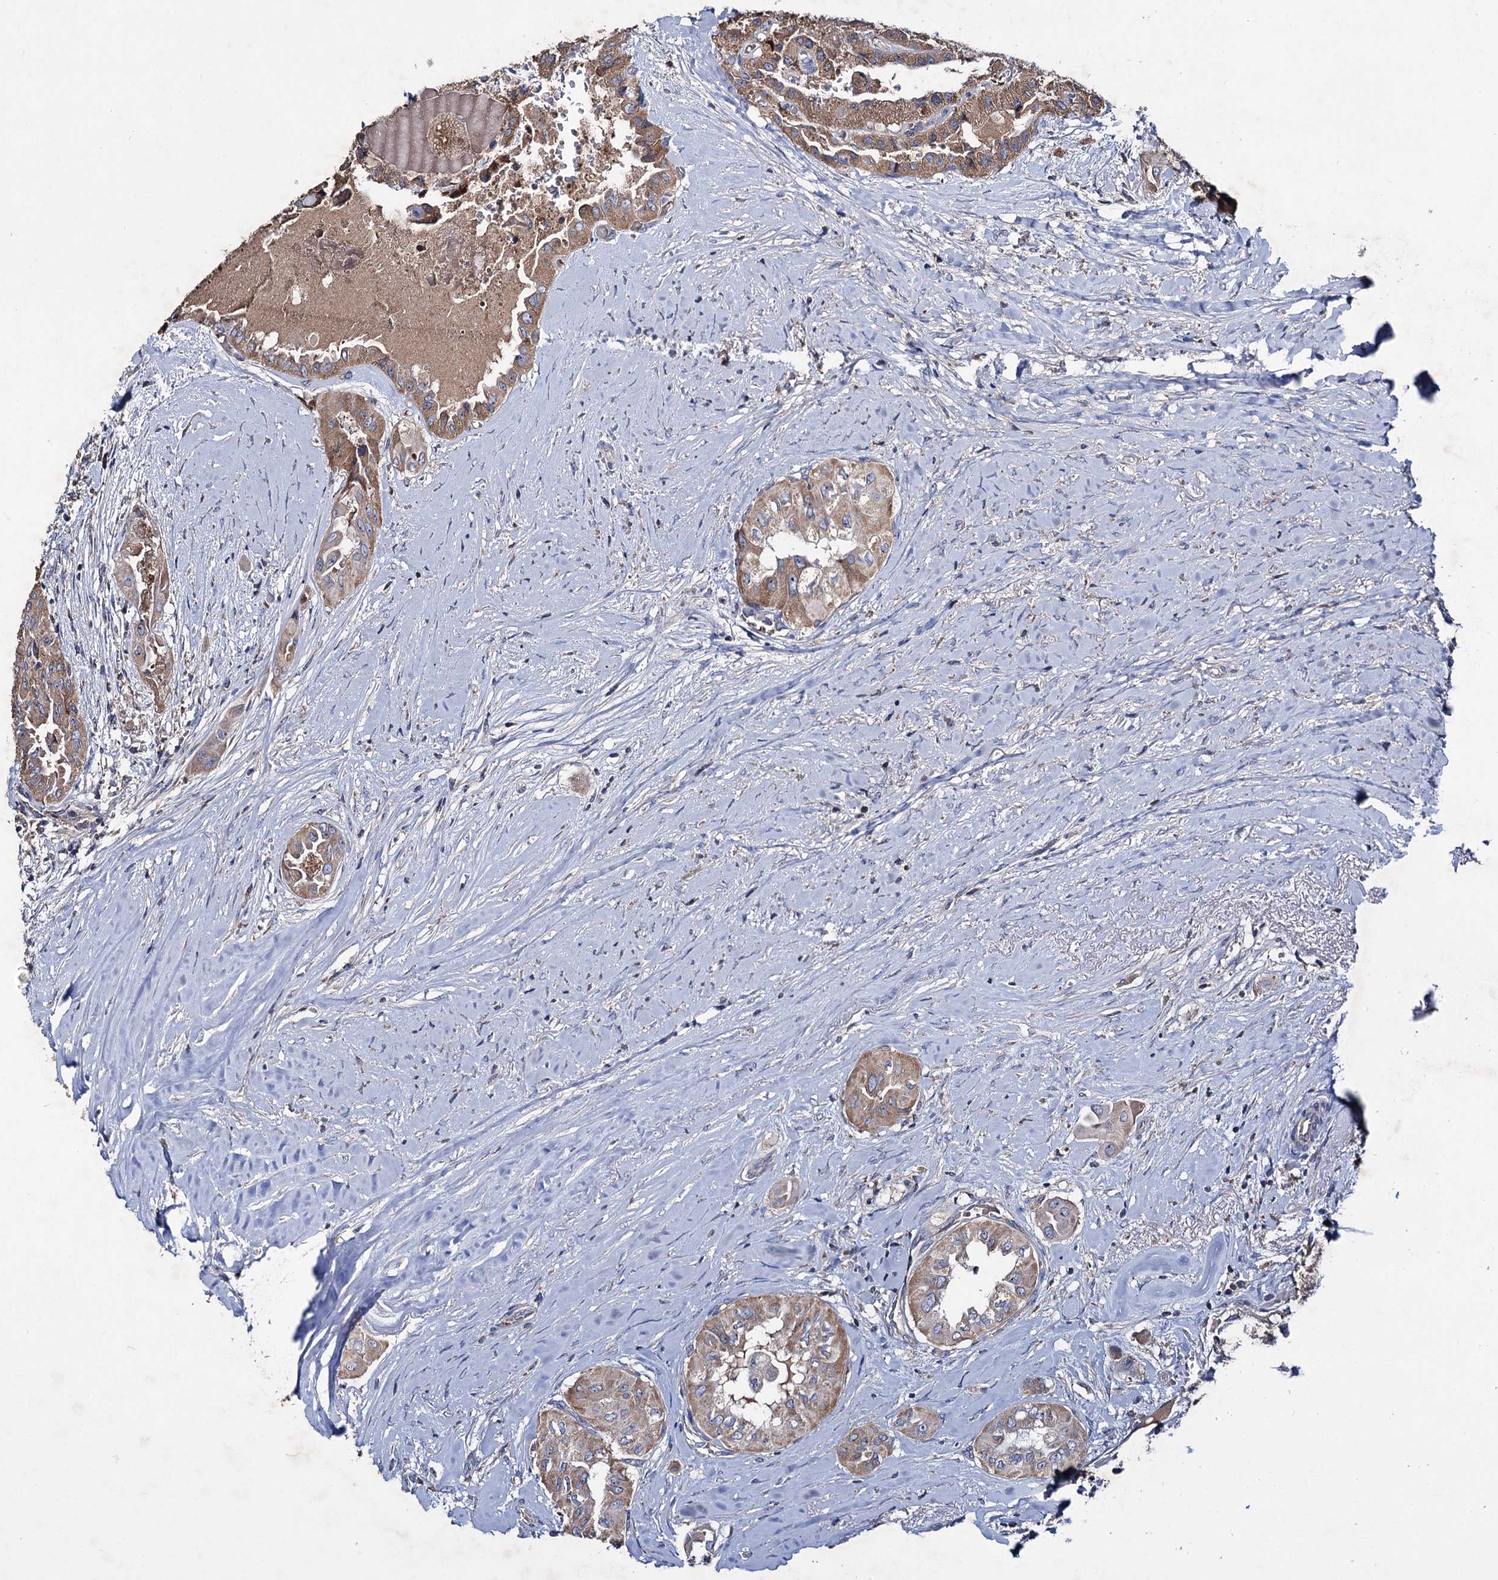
{"staining": {"intensity": "moderate", "quantity": ">75%", "location": "cytoplasmic/membranous"}, "tissue": "thyroid cancer", "cell_type": "Tumor cells", "image_type": "cancer", "snomed": [{"axis": "morphology", "description": "Papillary adenocarcinoma, NOS"}, {"axis": "topography", "description": "Thyroid gland"}], "caption": "Immunohistochemical staining of human thyroid cancer exhibits moderate cytoplasmic/membranous protein expression in about >75% of tumor cells.", "gene": "CLPB", "patient": {"sex": "female", "age": 59}}